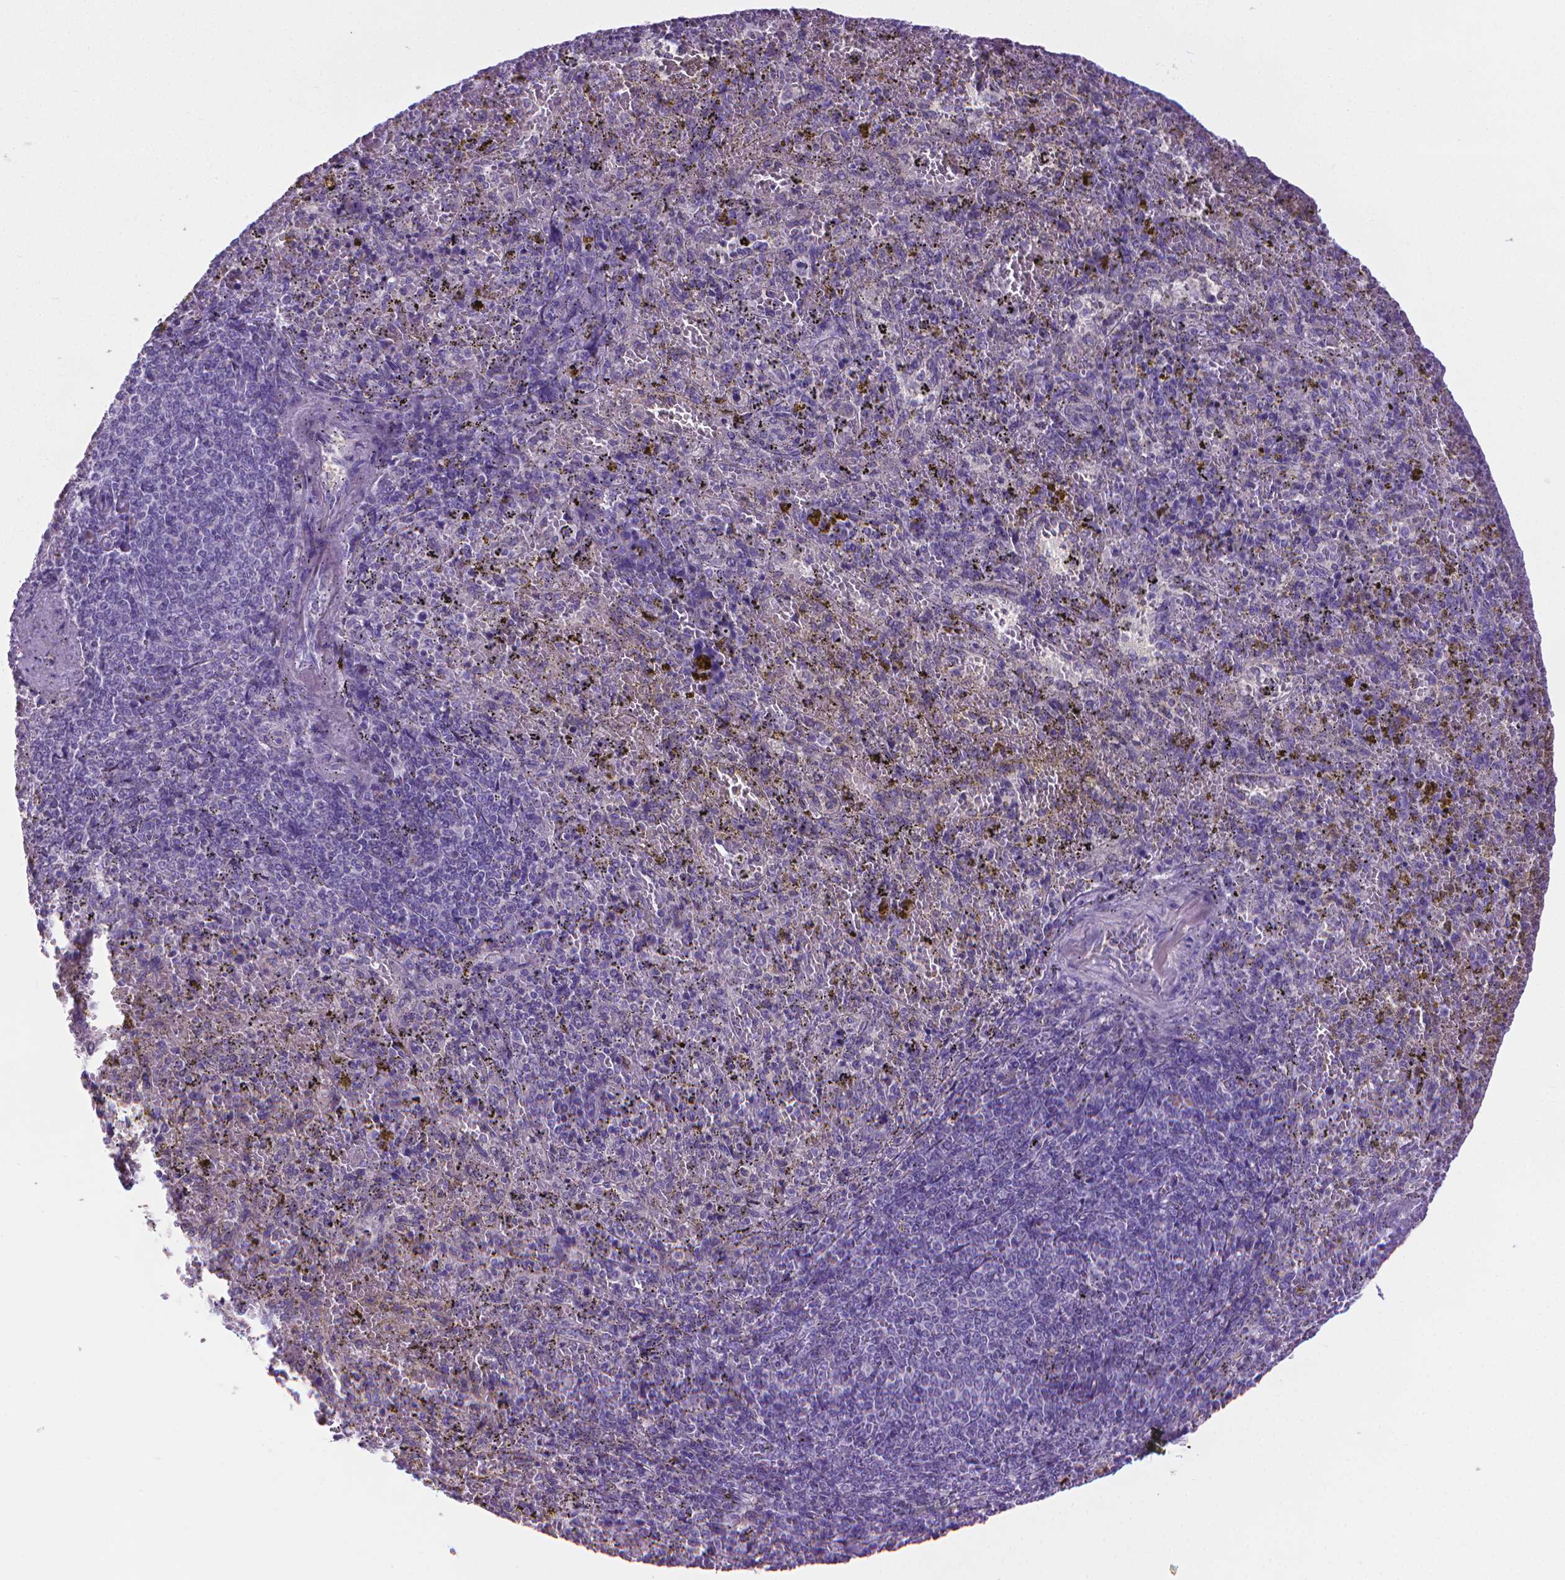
{"staining": {"intensity": "negative", "quantity": "none", "location": "none"}, "tissue": "spleen", "cell_type": "Cells in red pulp", "image_type": "normal", "snomed": [{"axis": "morphology", "description": "Normal tissue, NOS"}, {"axis": "topography", "description": "Spleen"}], "caption": "The immunohistochemistry histopathology image has no significant staining in cells in red pulp of spleen. Nuclei are stained in blue.", "gene": "SPAG6", "patient": {"sex": "female", "age": 50}}